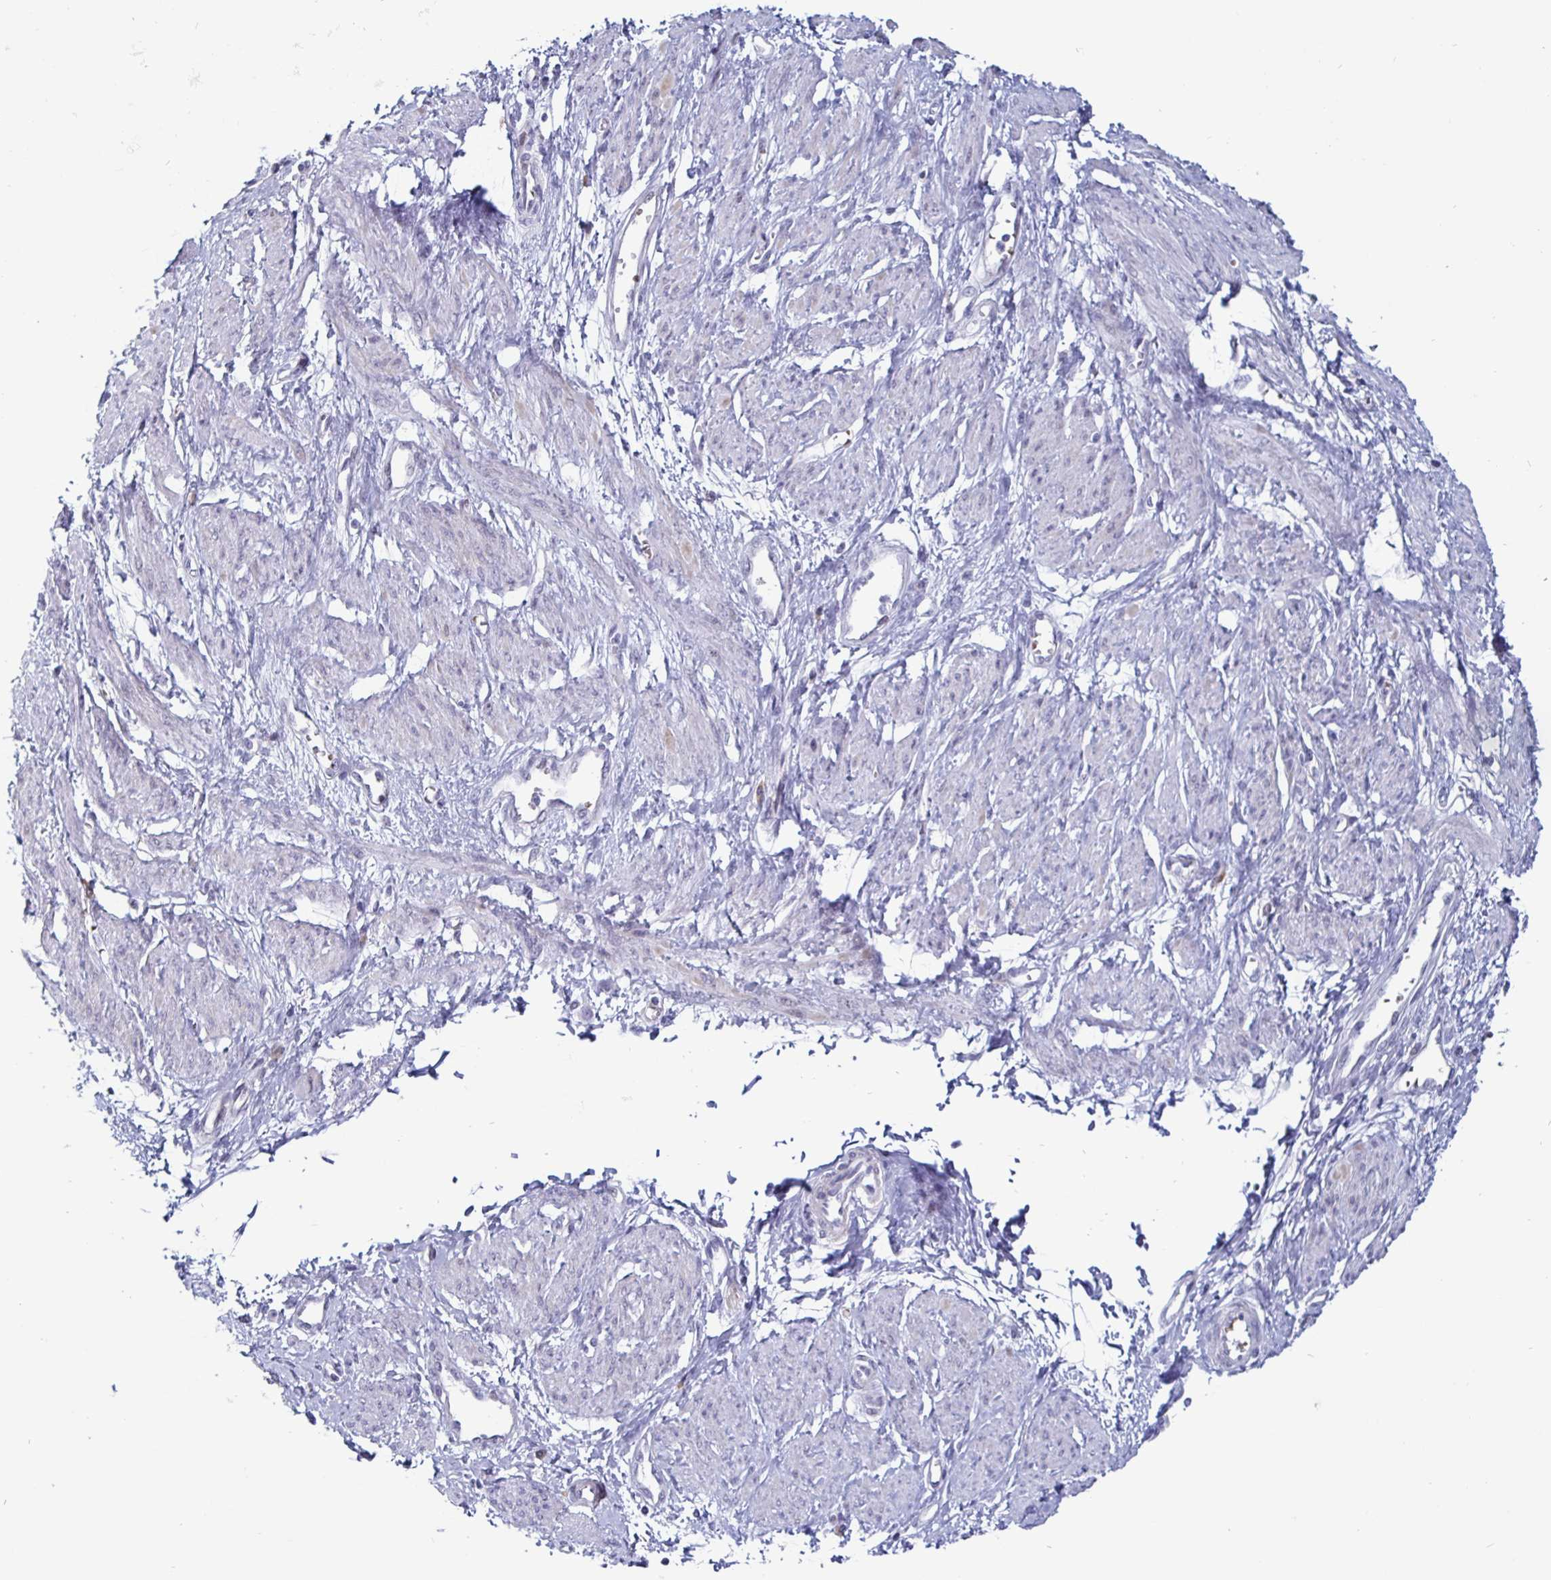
{"staining": {"intensity": "negative", "quantity": "none", "location": "none"}, "tissue": "smooth muscle", "cell_type": "Smooth muscle cells", "image_type": "normal", "snomed": [{"axis": "morphology", "description": "Normal tissue, NOS"}, {"axis": "topography", "description": "Smooth muscle"}, {"axis": "topography", "description": "Uterus"}], "caption": "Micrograph shows no protein expression in smooth muscle cells of normal smooth muscle.", "gene": "OOSP2", "patient": {"sex": "female", "age": 39}}